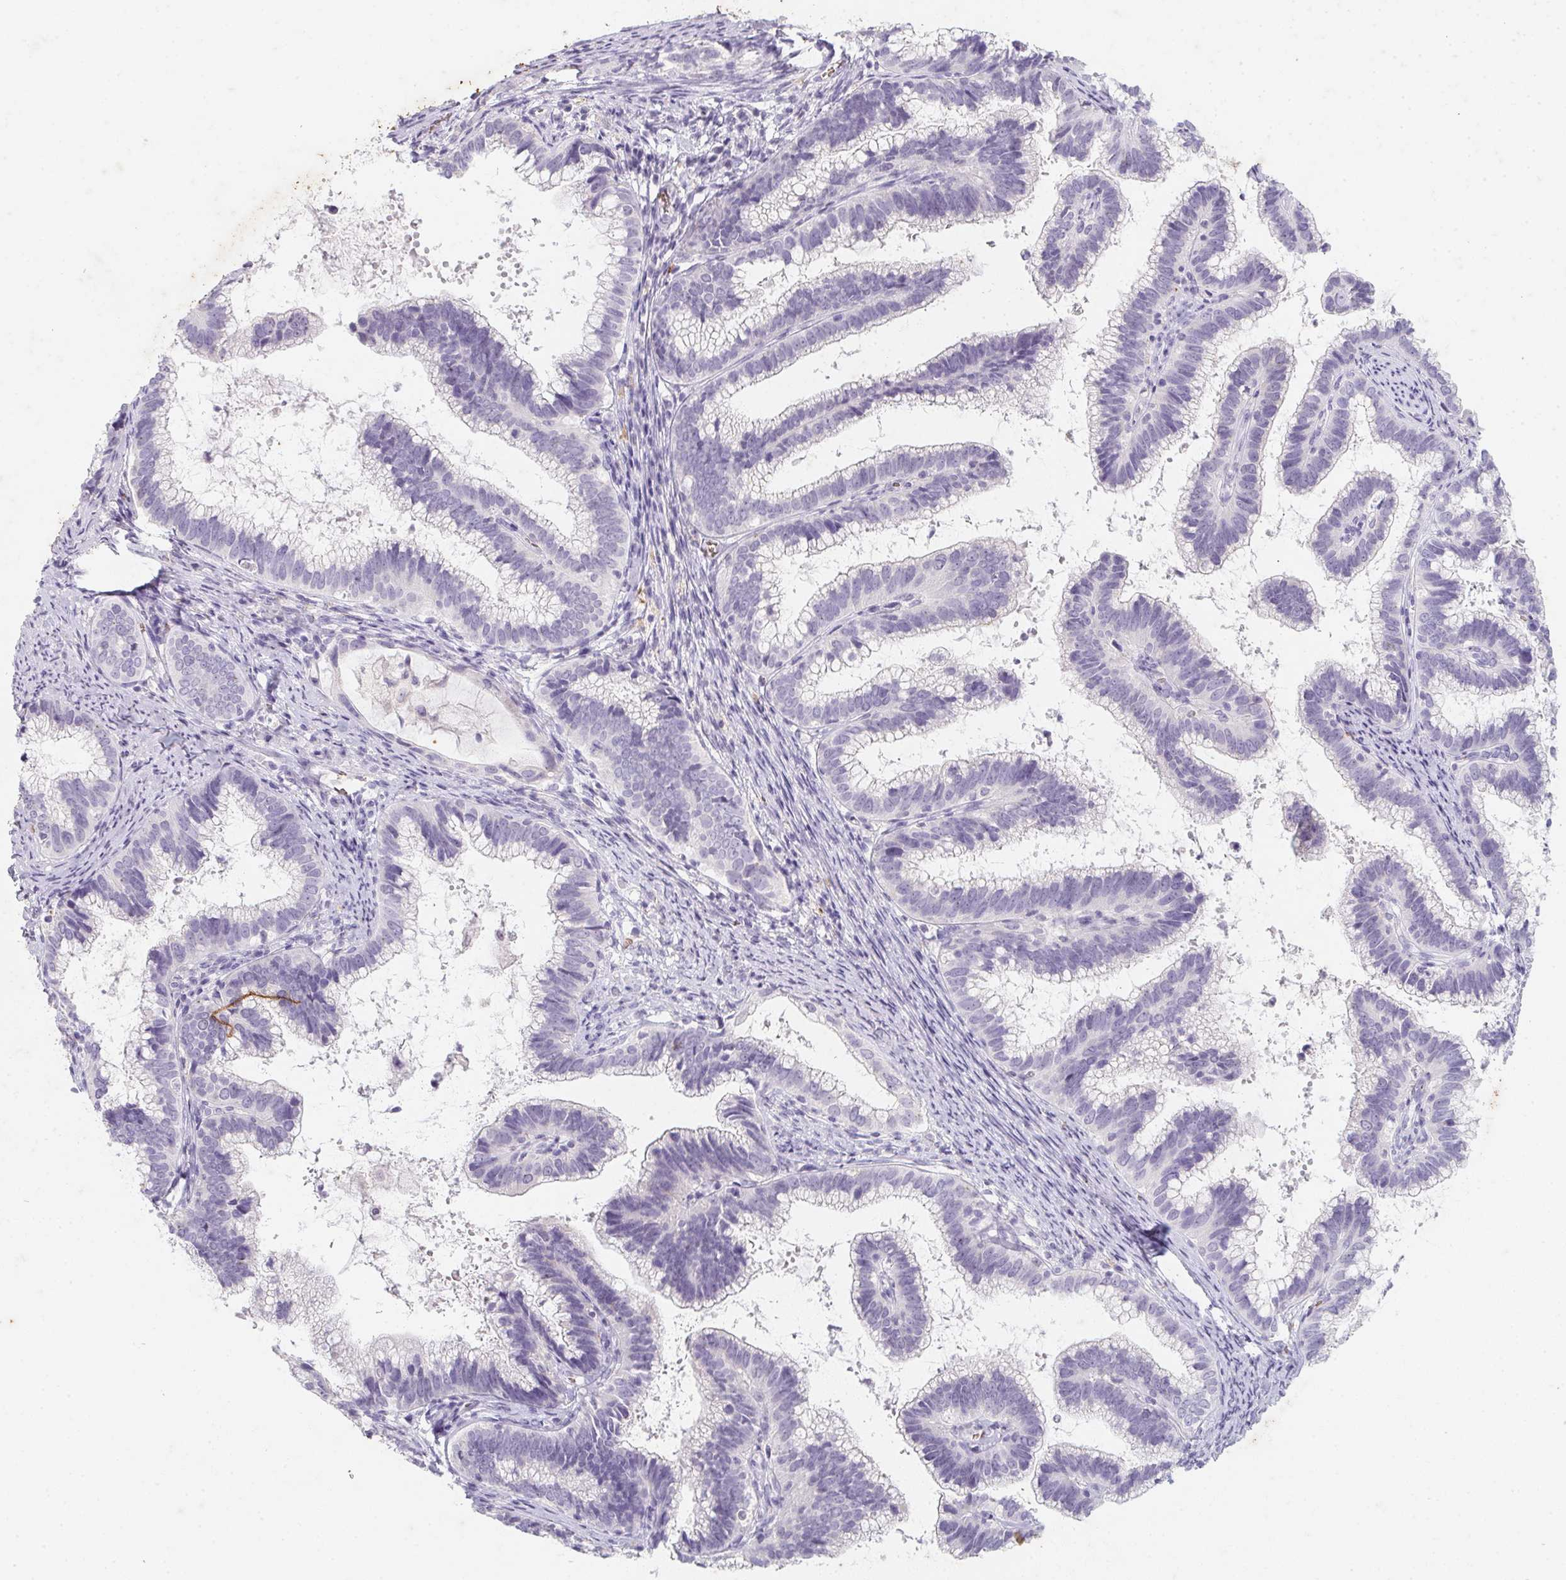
{"staining": {"intensity": "negative", "quantity": "none", "location": "none"}, "tissue": "cervical cancer", "cell_type": "Tumor cells", "image_type": "cancer", "snomed": [{"axis": "morphology", "description": "Adenocarcinoma, NOS"}, {"axis": "topography", "description": "Cervix"}], "caption": "The IHC histopathology image has no significant staining in tumor cells of cervical cancer tissue. (IHC, brightfield microscopy, high magnification).", "gene": "DCD", "patient": {"sex": "female", "age": 61}}